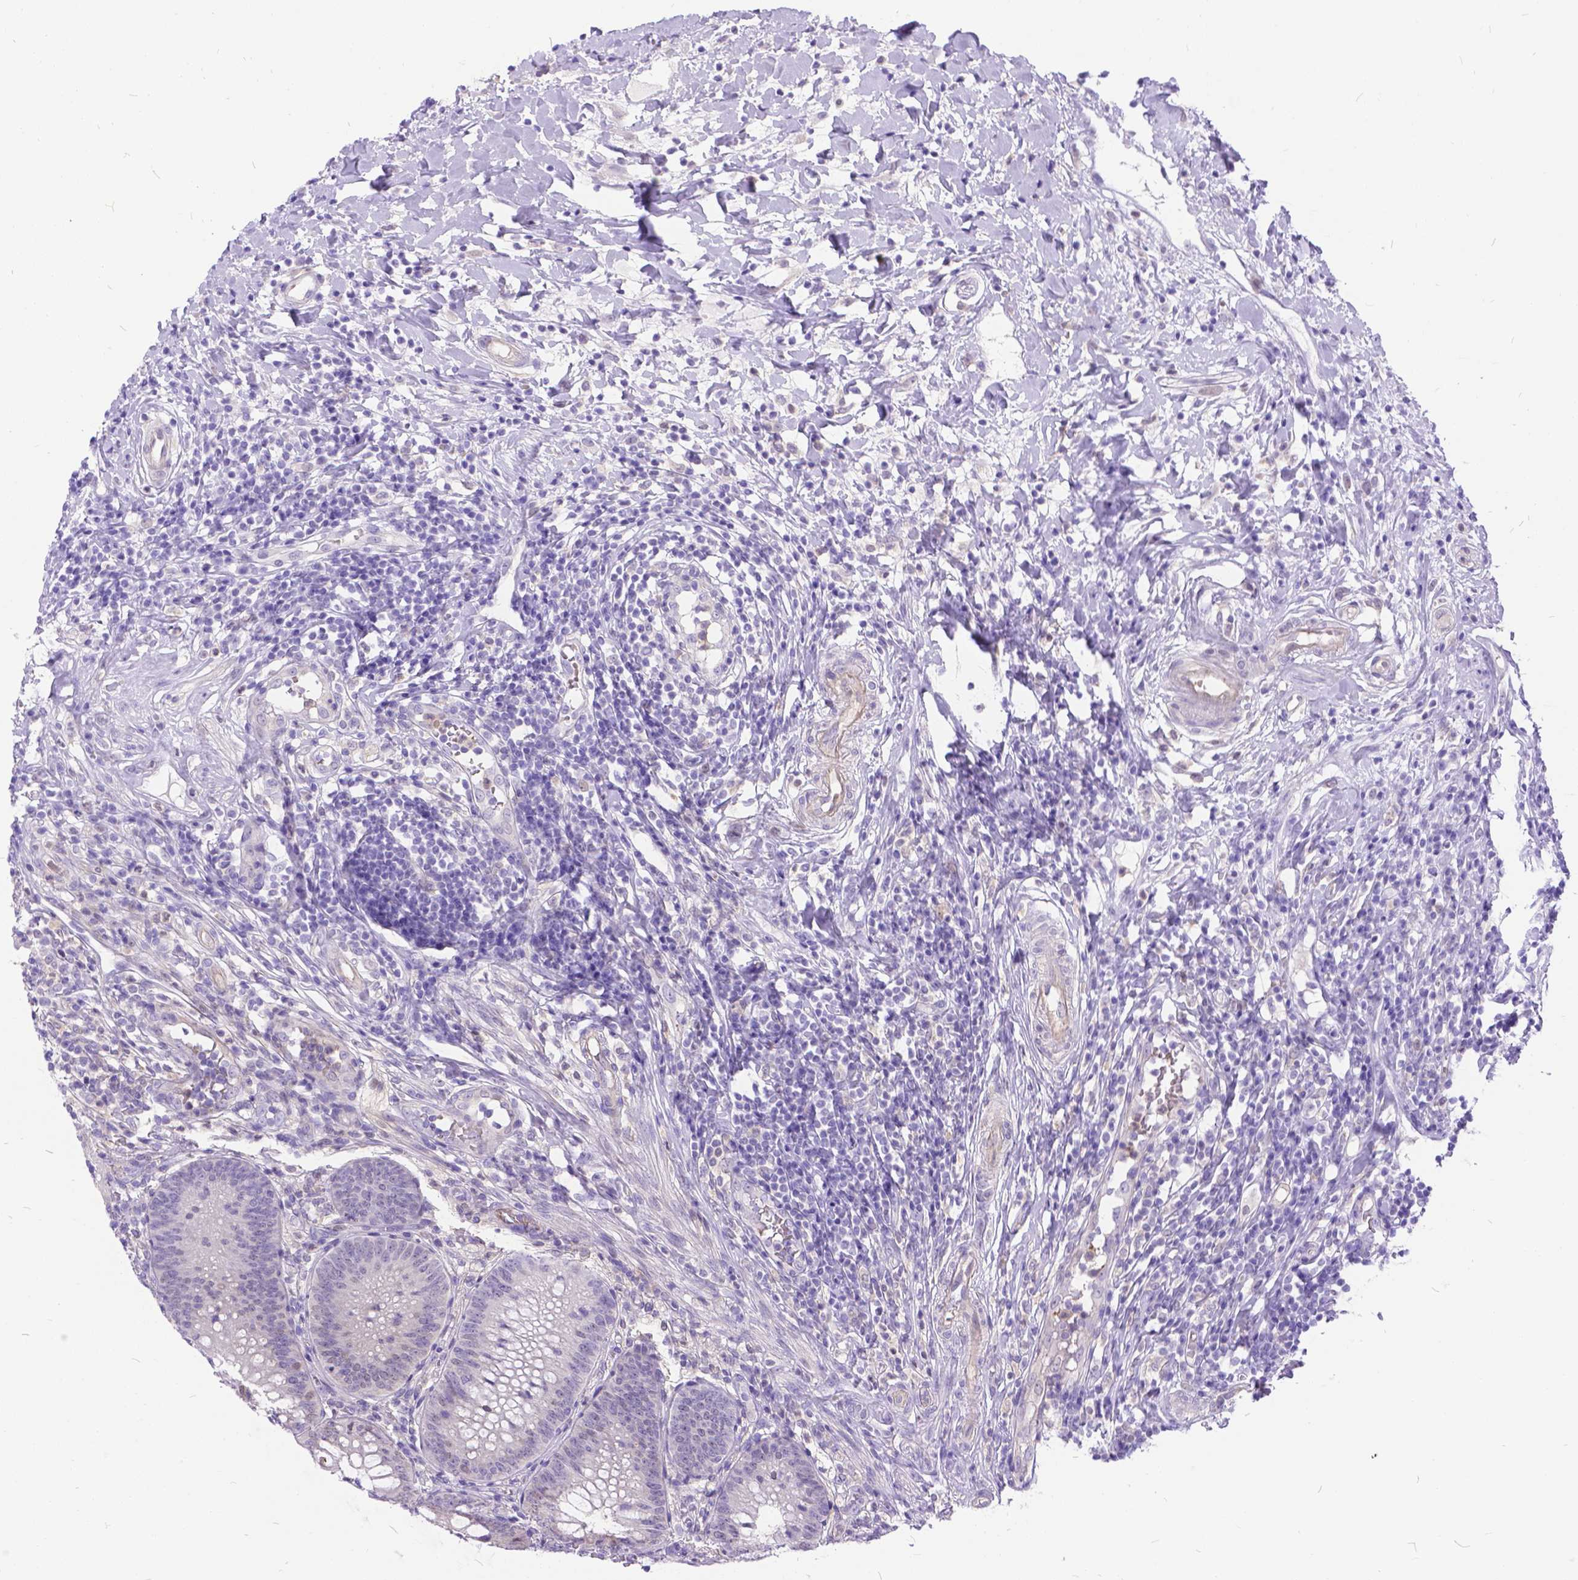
{"staining": {"intensity": "weak", "quantity": "<25%", "location": "cytoplasmic/membranous,nuclear"}, "tissue": "appendix", "cell_type": "Glandular cells", "image_type": "normal", "snomed": [{"axis": "morphology", "description": "Normal tissue, NOS"}, {"axis": "morphology", "description": "Inflammation, NOS"}, {"axis": "topography", "description": "Appendix"}], "caption": "Immunohistochemistry photomicrograph of normal appendix: appendix stained with DAB (3,3'-diaminobenzidine) reveals no significant protein positivity in glandular cells. (Brightfield microscopy of DAB (3,3'-diaminobenzidine) immunohistochemistry (IHC) at high magnification).", "gene": "TMEM169", "patient": {"sex": "male", "age": 16}}